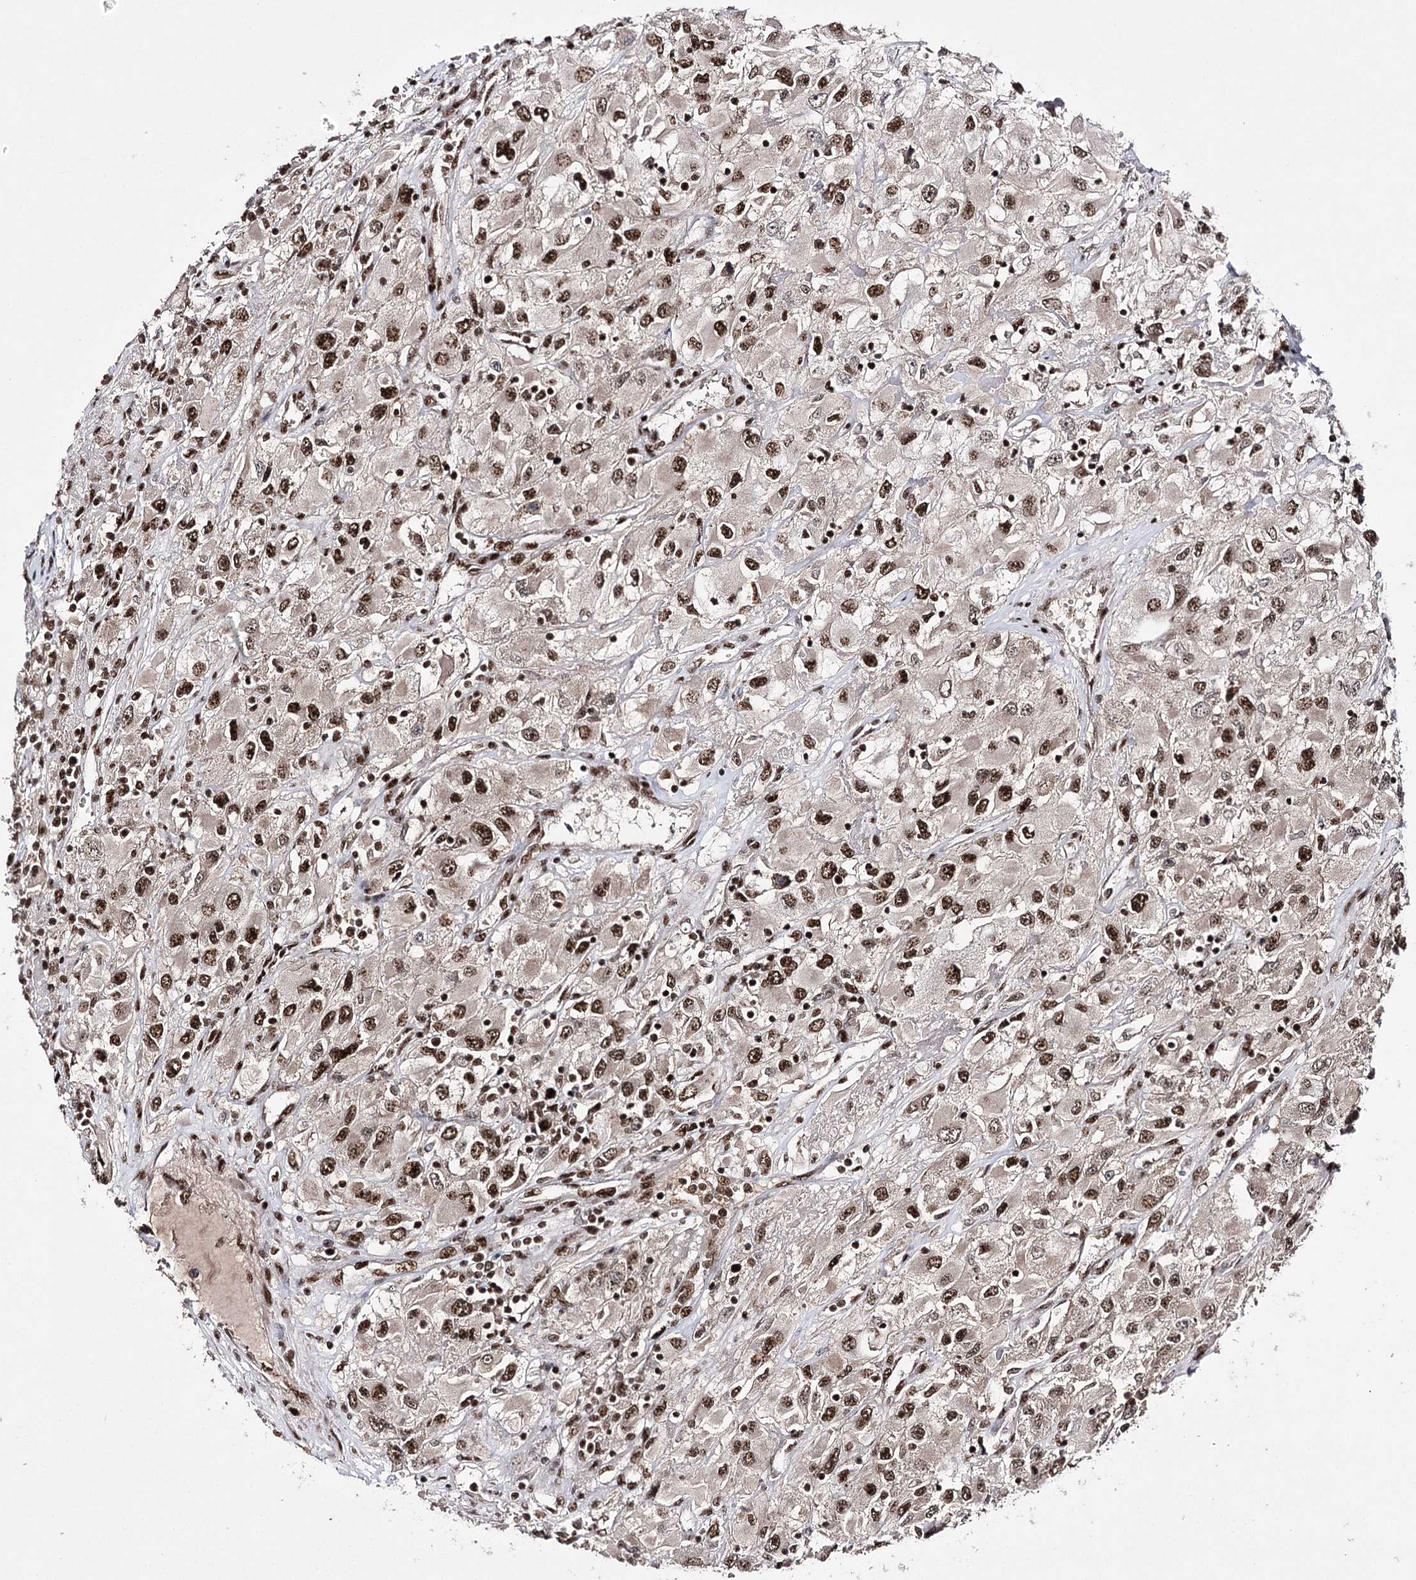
{"staining": {"intensity": "strong", "quantity": ">75%", "location": "nuclear"}, "tissue": "renal cancer", "cell_type": "Tumor cells", "image_type": "cancer", "snomed": [{"axis": "morphology", "description": "Adenocarcinoma, NOS"}, {"axis": "topography", "description": "Kidney"}], "caption": "Approximately >75% of tumor cells in human adenocarcinoma (renal) reveal strong nuclear protein positivity as visualized by brown immunohistochemical staining.", "gene": "PRPF40A", "patient": {"sex": "female", "age": 52}}